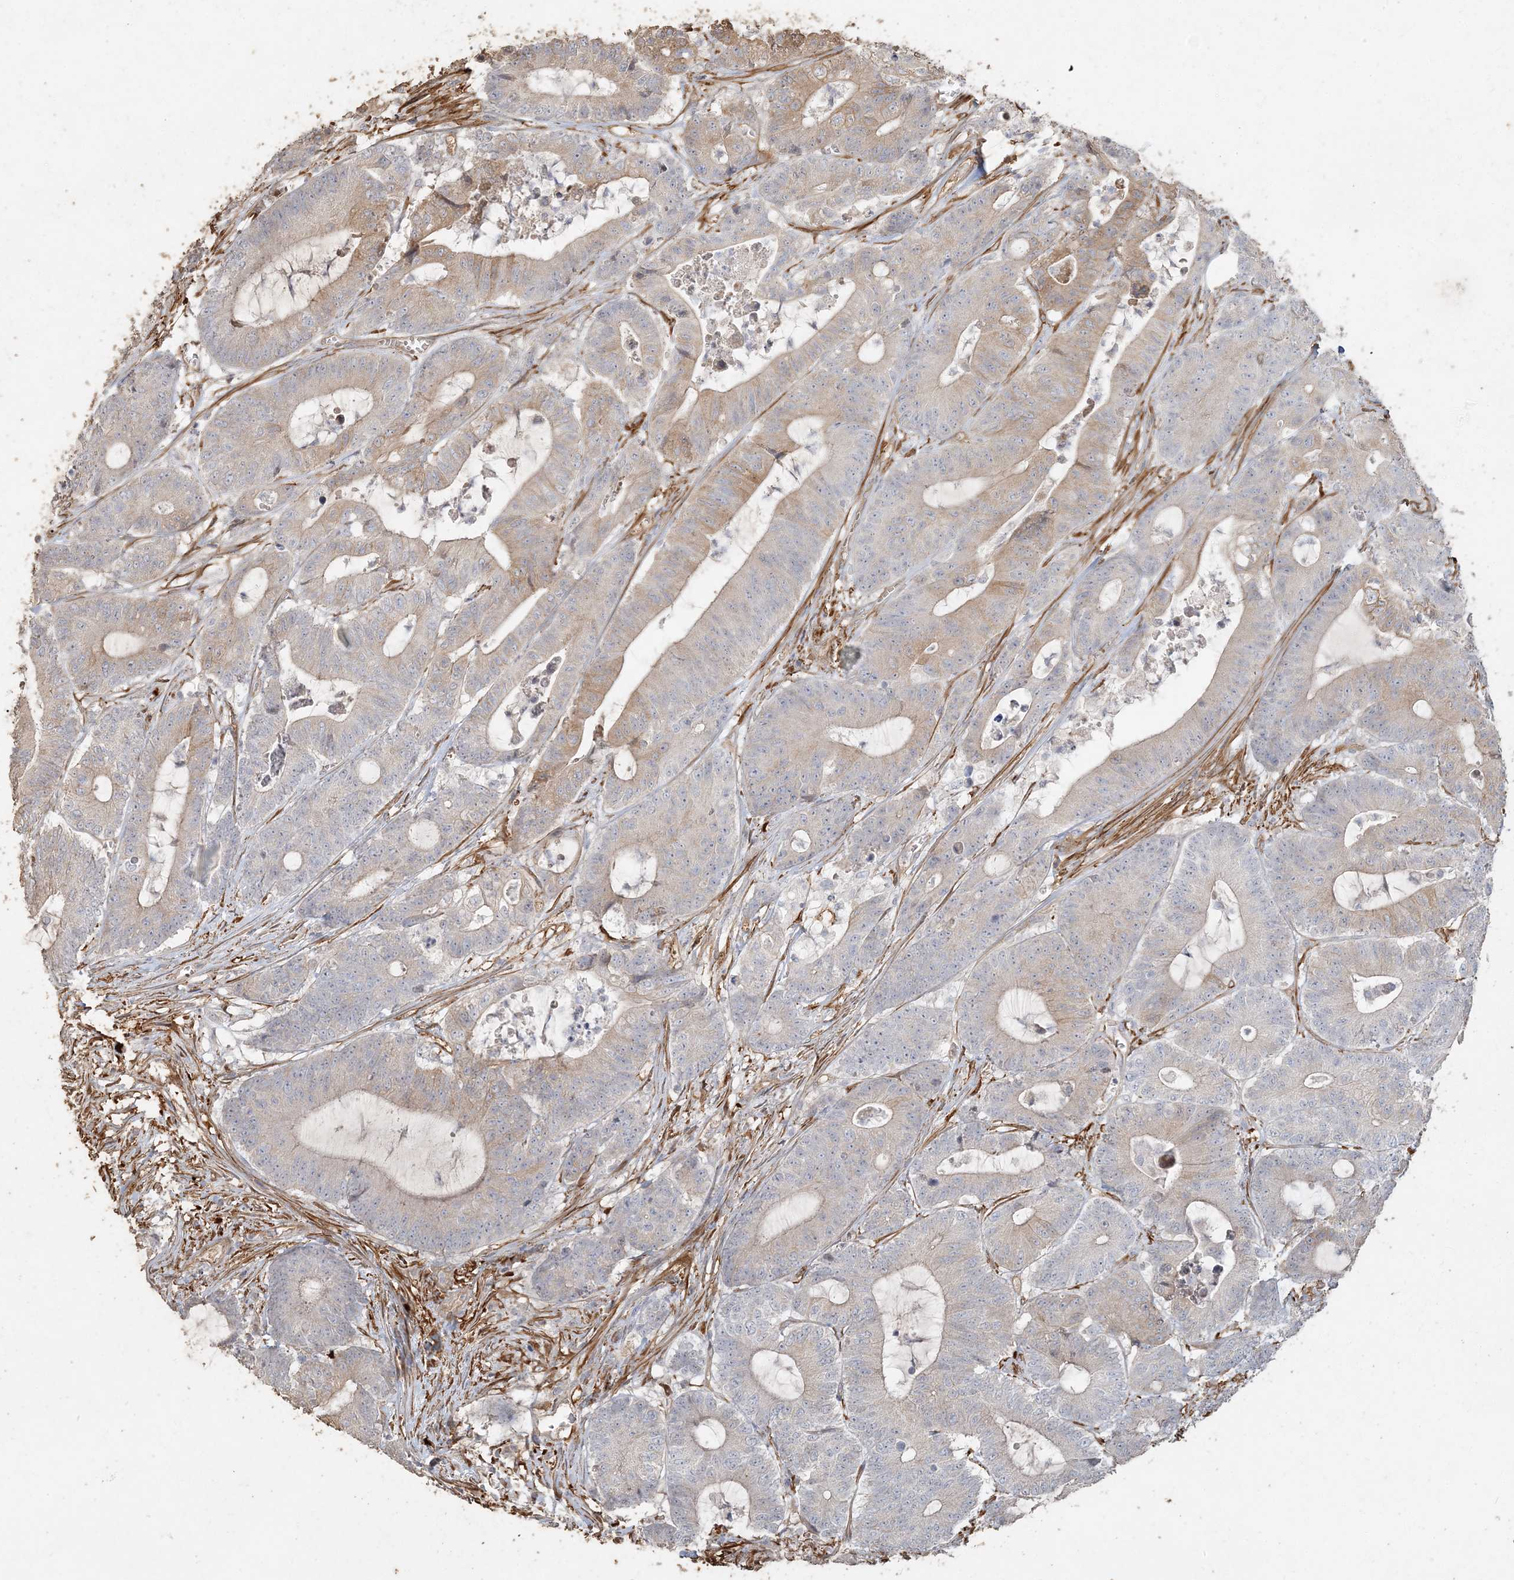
{"staining": {"intensity": "weak", "quantity": "25%-75%", "location": "cytoplasmic/membranous"}, "tissue": "colorectal cancer", "cell_type": "Tumor cells", "image_type": "cancer", "snomed": [{"axis": "morphology", "description": "Adenocarcinoma, NOS"}, {"axis": "topography", "description": "Colon"}], "caption": "Colorectal cancer (adenocarcinoma) stained with DAB IHC displays low levels of weak cytoplasmic/membranous expression in about 25%-75% of tumor cells. (DAB (3,3'-diaminobenzidine) = brown stain, brightfield microscopy at high magnification).", "gene": "RNF145", "patient": {"sex": "female", "age": 84}}